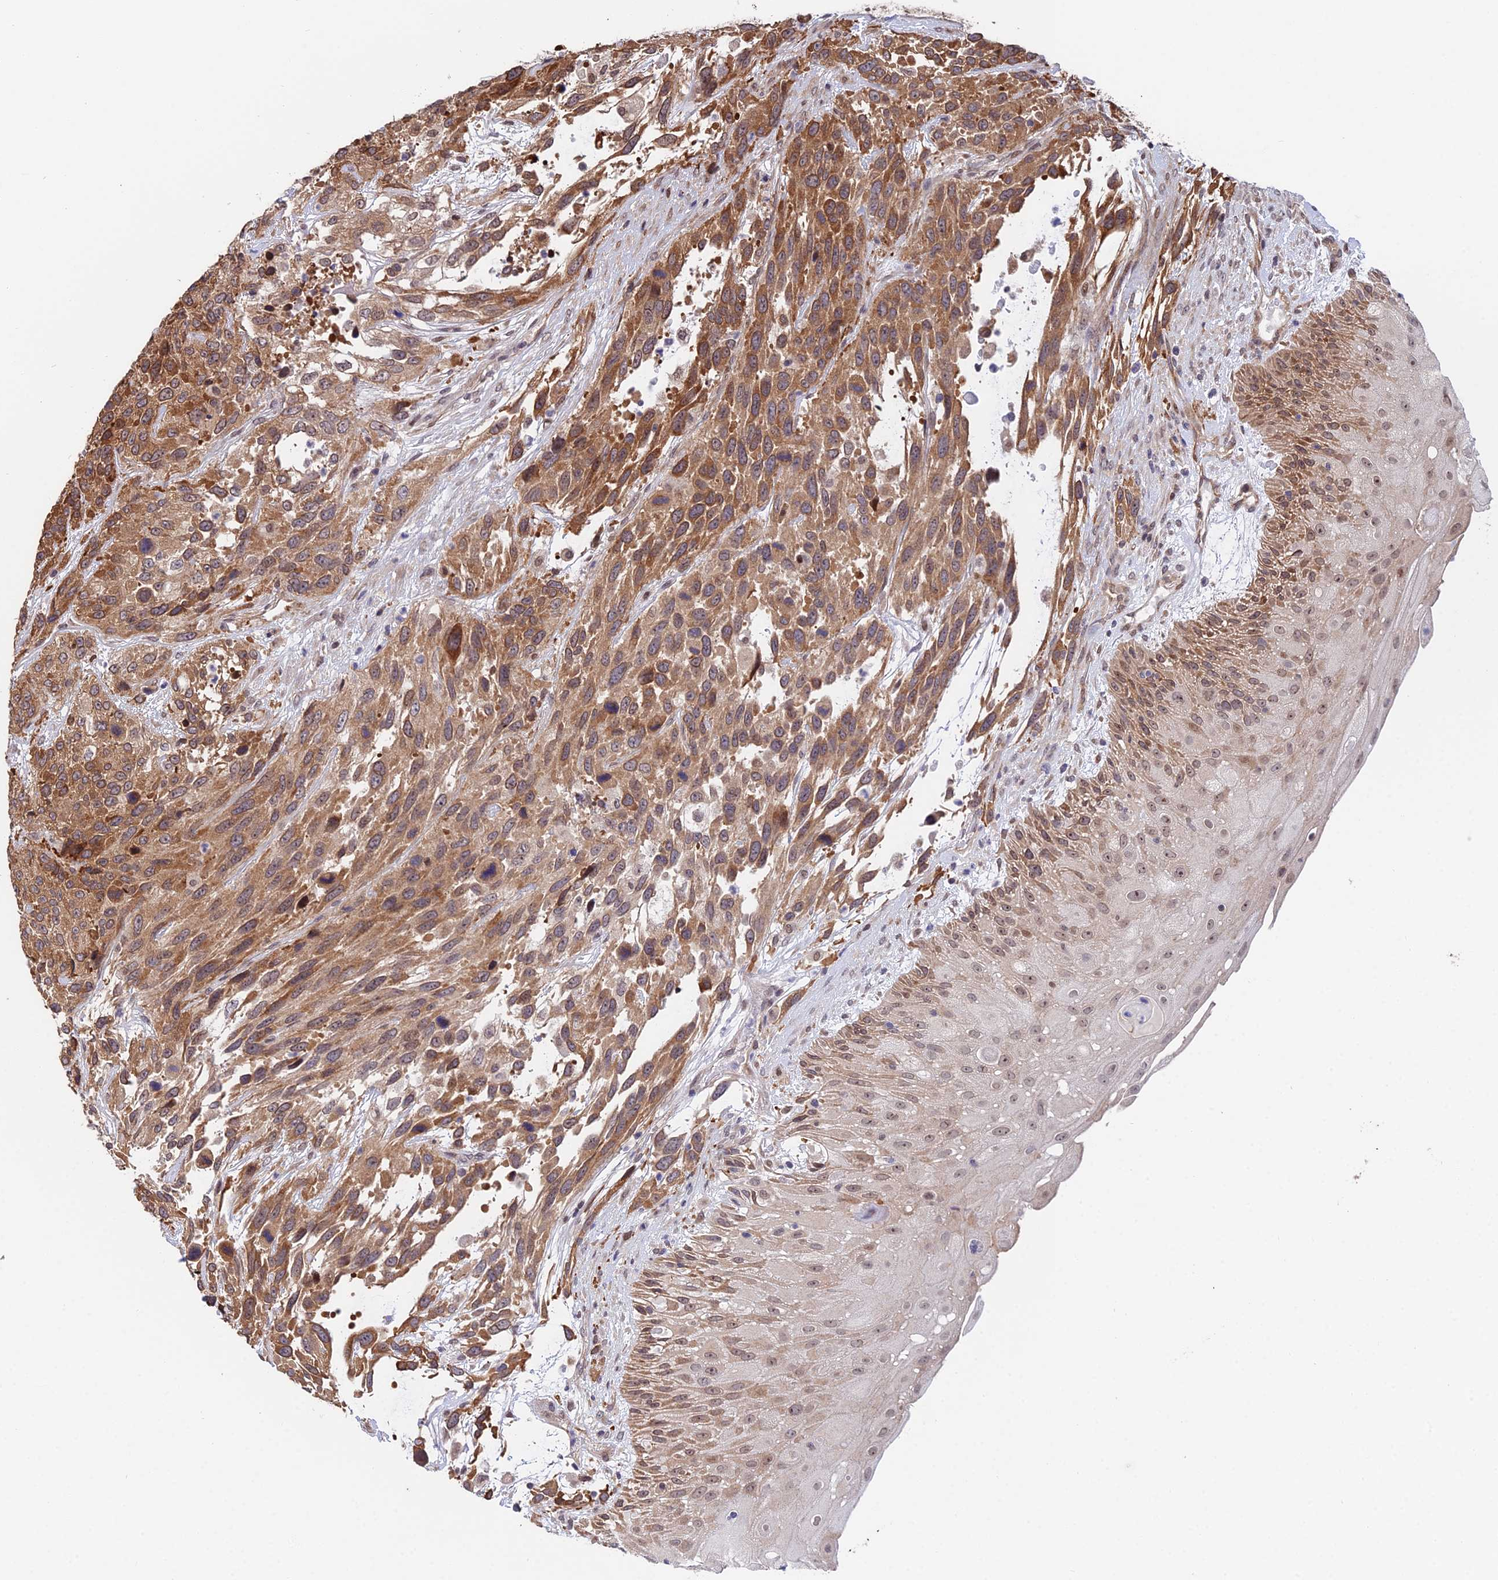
{"staining": {"intensity": "moderate", "quantity": ">75%", "location": "cytoplasmic/membranous"}, "tissue": "urothelial cancer", "cell_type": "Tumor cells", "image_type": "cancer", "snomed": [{"axis": "morphology", "description": "Urothelial carcinoma, High grade"}, {"axis": "topography", "description": "Urinary bladder"}], "caption": "The immunohistochemical stain shows moderate cytoplasmic/membranous staining in tumor cells of high-grade urothelial carcinoma tissue.", "gene": "INPP4A", "patient": {"sex": "female", "age": 70}}